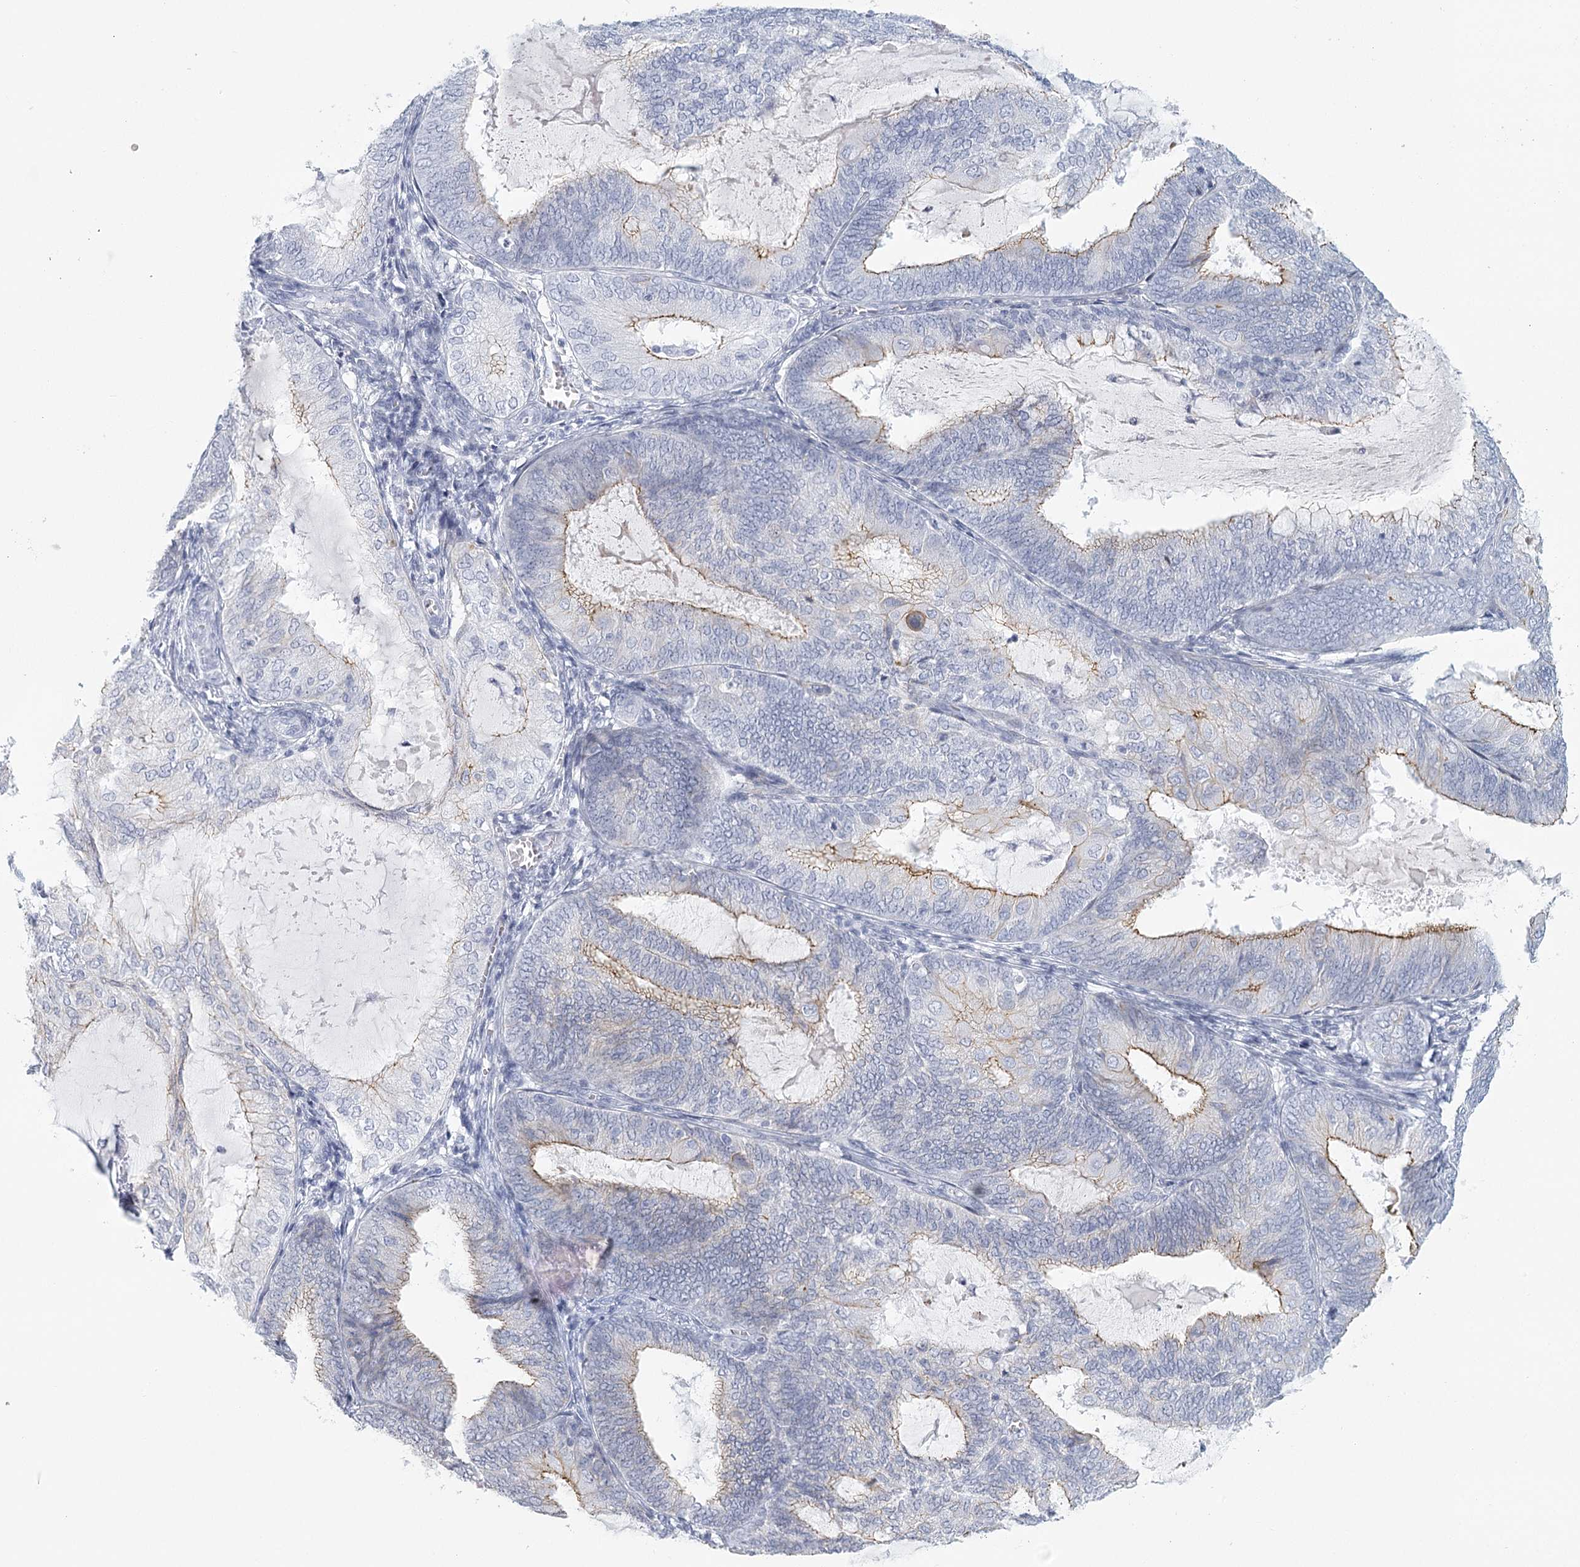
{"staining": {"intensity": "moderate", "quantity": "<25%", "location": "cytoplasmic/membranous"}, "tissue": "endometrial cancer", "cell_type": "Tumor cells", "image_type": "cancer", "snomed": [{"axis": "morphology", "description": "Adenocarcinoma, NOS"}, {"axis": "topography", "description": "Endometrium"}], "caption": "Immunohistochemical staining of human endometrial cancer shows moderate cytoplasmic/membranous protein staining in about <25% of tumor cells.", "gene": "WNT8B", "patient": {"sex": "female", "age": 81}}